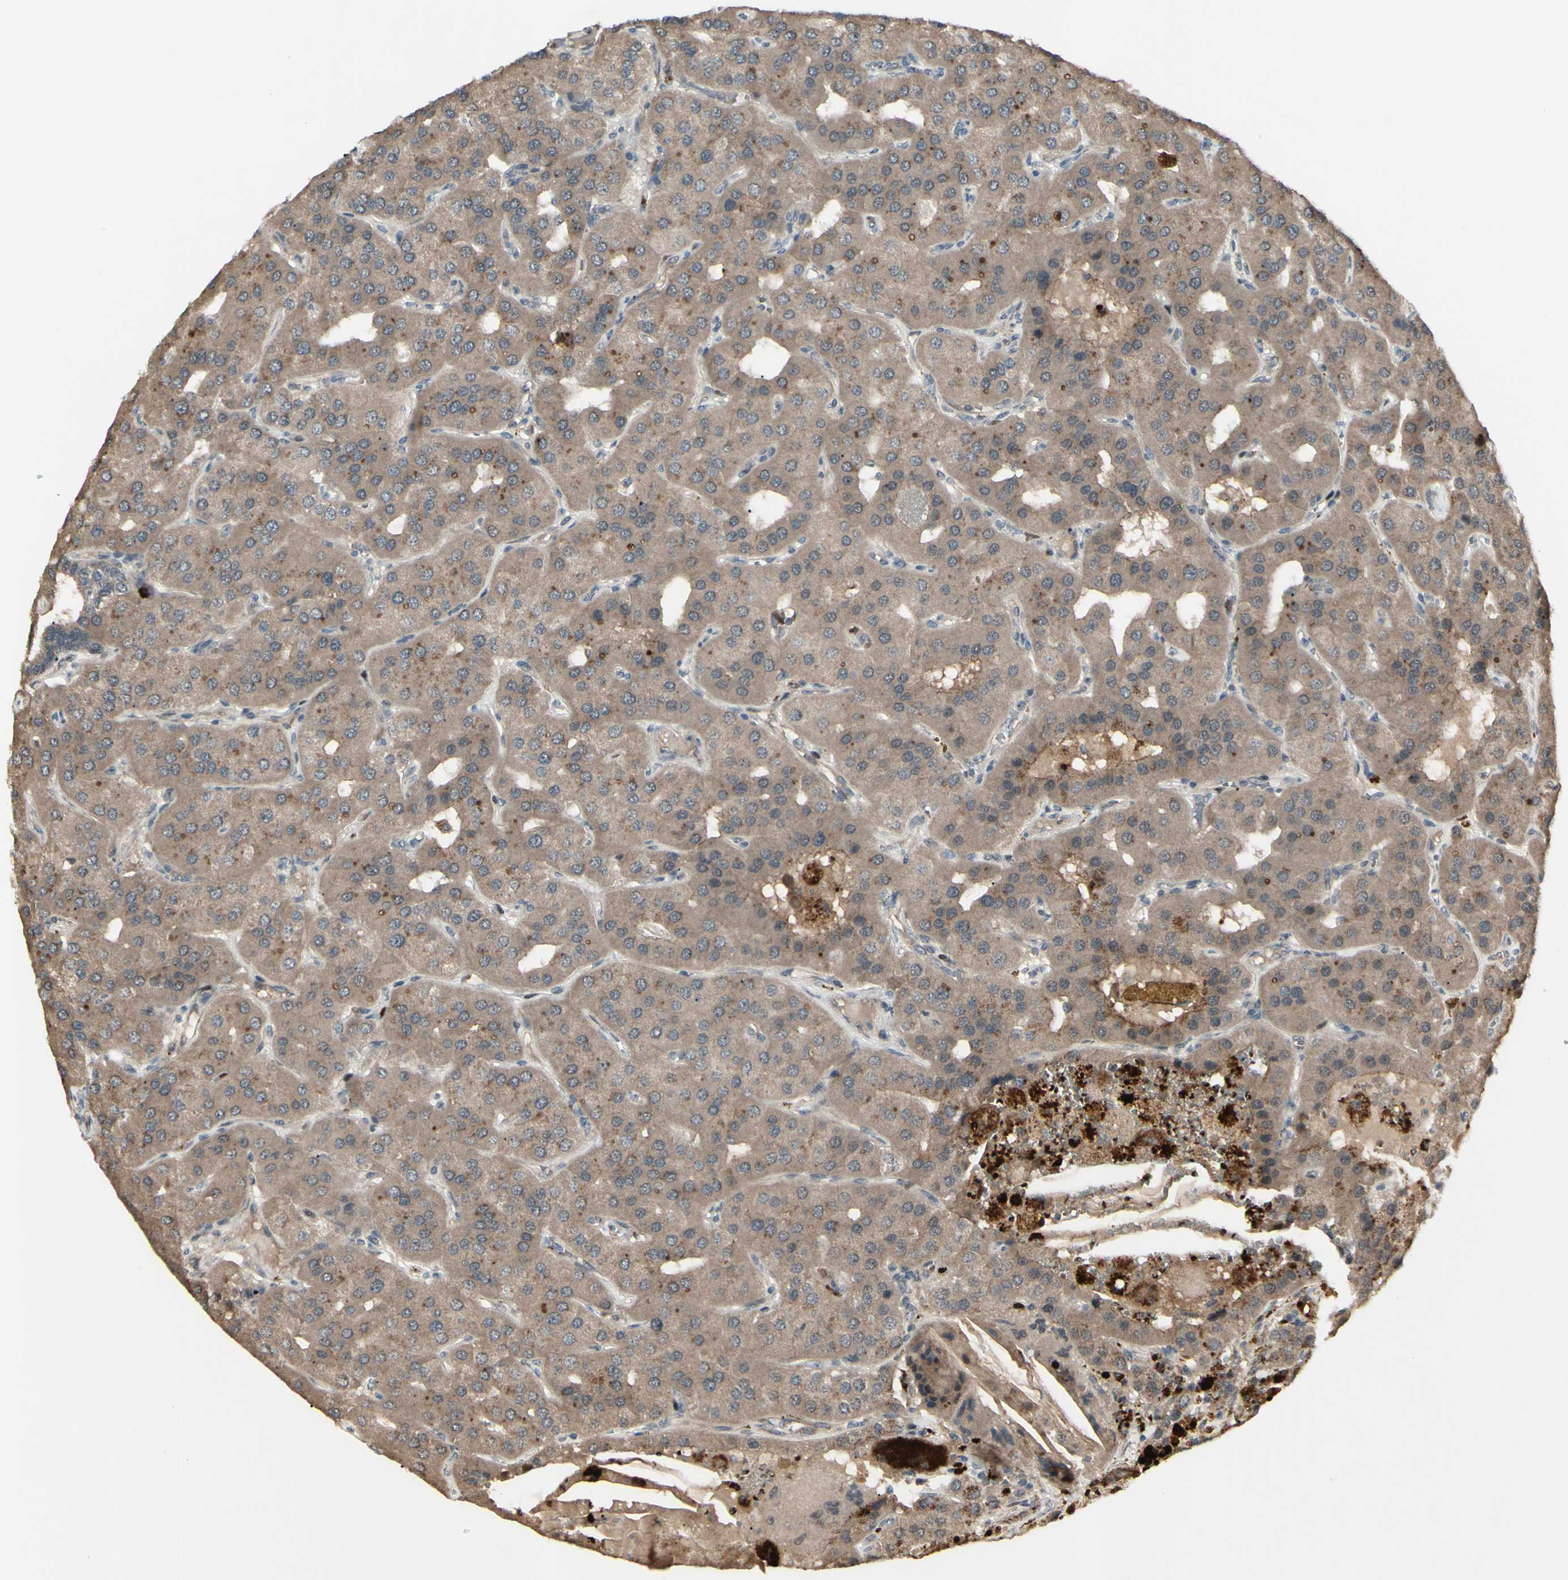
{"staining": {"intensity": "strong", "quantity": ">75%", "location": "cytoplasmic/membranous,nuclear"}, "tissue": "parathyroid gland", "cell_type": "Glandular cells", "image_type": "normal", "snomed": [{"axis": "morphology", "description": "Normal tissue, NOS"}, {"axis": "morphology", "description": "Adenoma, NOS"}, {"axis": "topography", "description": "Parathyroid gland"}], "caption": "IHC staining of unremarkable parathyroid gland, which reveals high levels of strong cytoplasmic/membranous,nuclear staining in about >75% of glandular cells indicating strong cytoplasmic/membranous,nuclear protein positivity. The staining was performed using DAB (3,3'-diaminobenzidine) (brown) for protein detection and nuclei were counterstained in hematoxylin (blue).", "gene": "MLF2", "patient": {"sex": "female", "age": 86}}